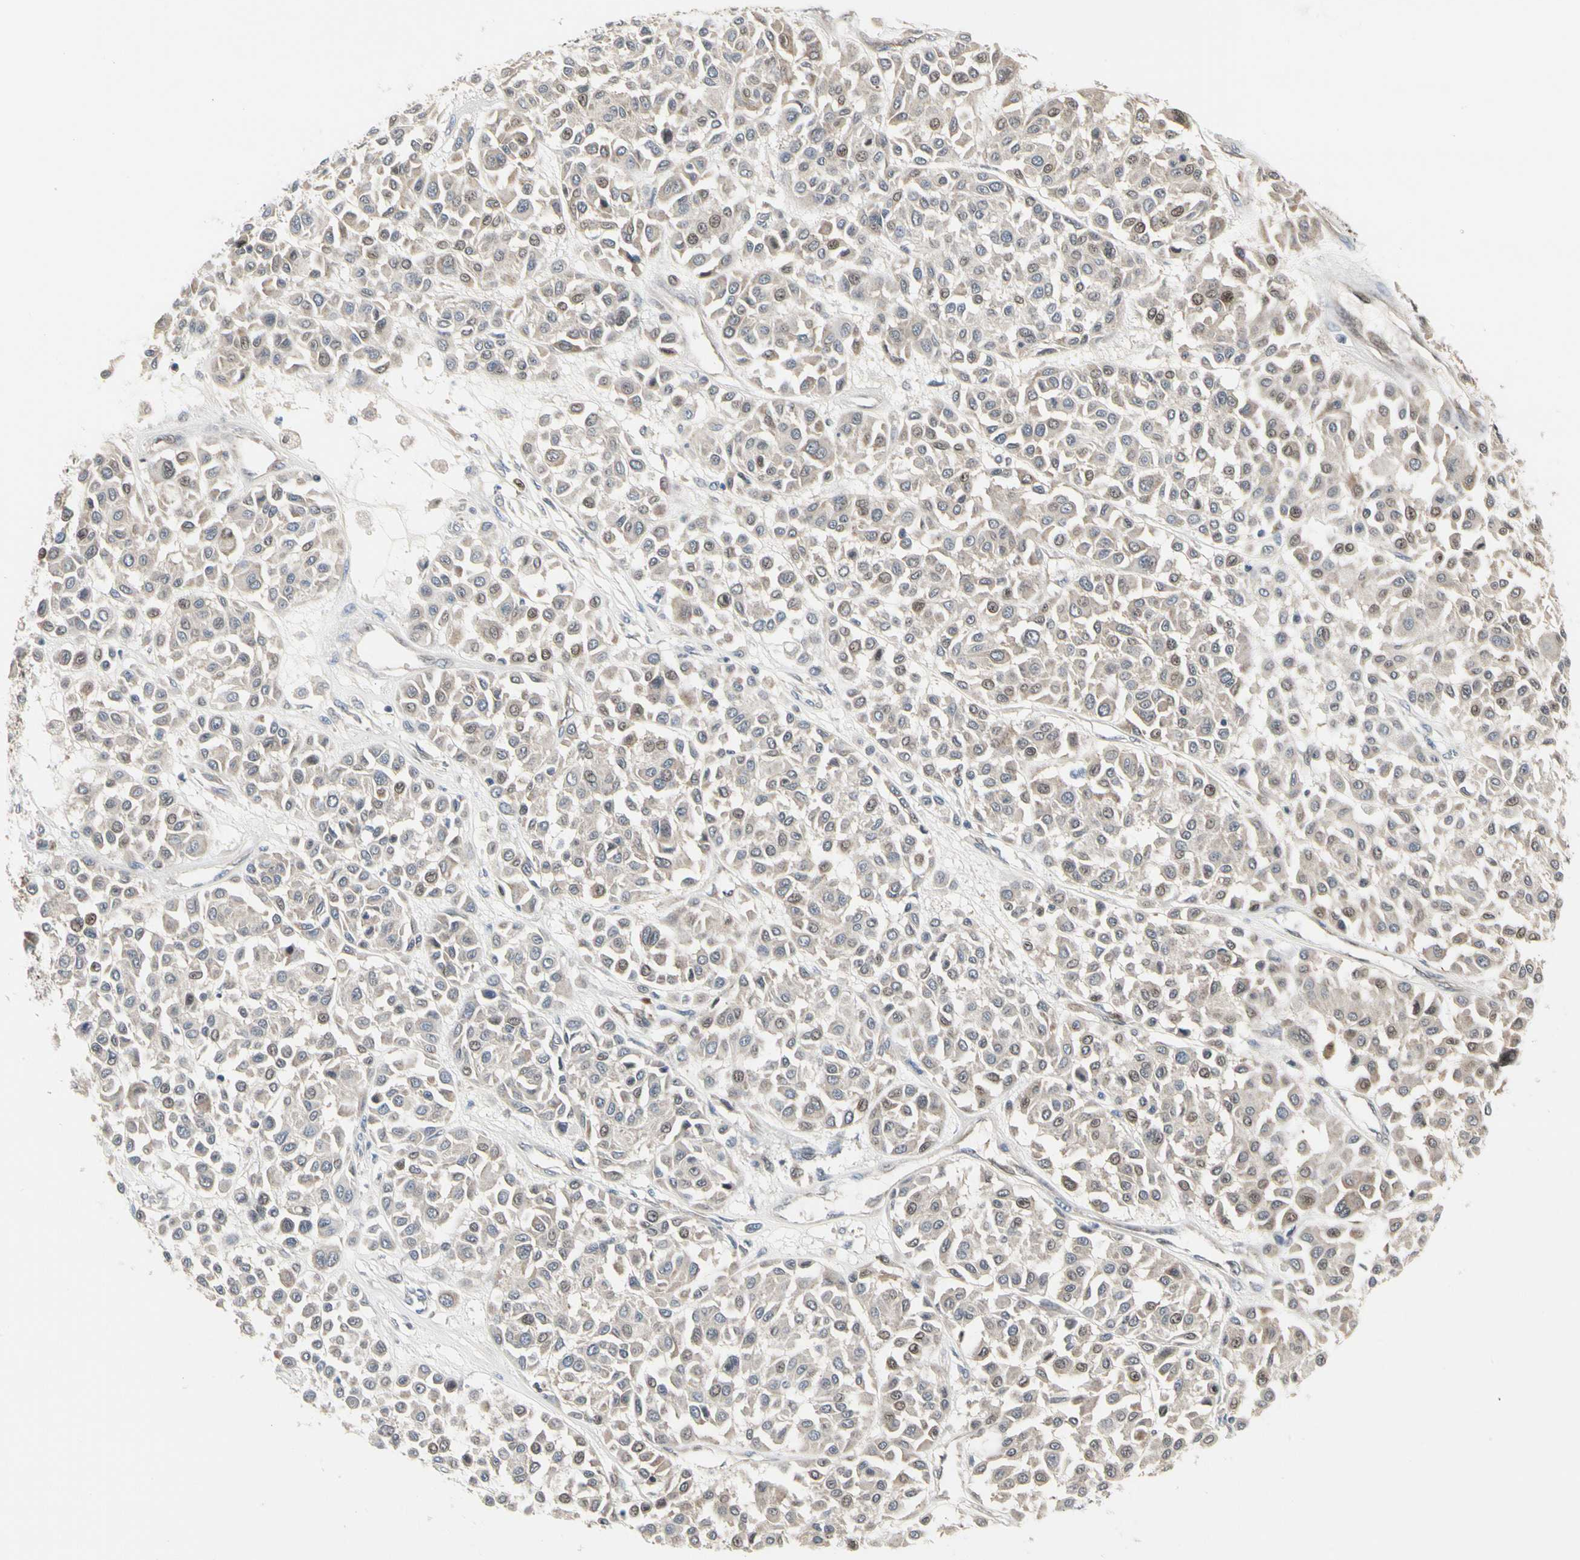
{"staining": {"intensity": "weak", "quantity": ">75%", "location": "cytoplasmic/membranous"}, "tissue": "melanoma", "cell_type": "Tumor cells", "image_type": "cancer", "snomed": [{"axis": "morphology", "description": "Malignant melanoma, Metastatic site"}, {"axis": "topography", "description": "Soft tissue"}], "caption": "This histopathology image demonstrates IHC staining of human melanoma, with low weak cytoplasmic/membranous staining in about >75% of tumor cells.", "gene": "CDK5", "patient": {"sex": "male", "age": 41}}